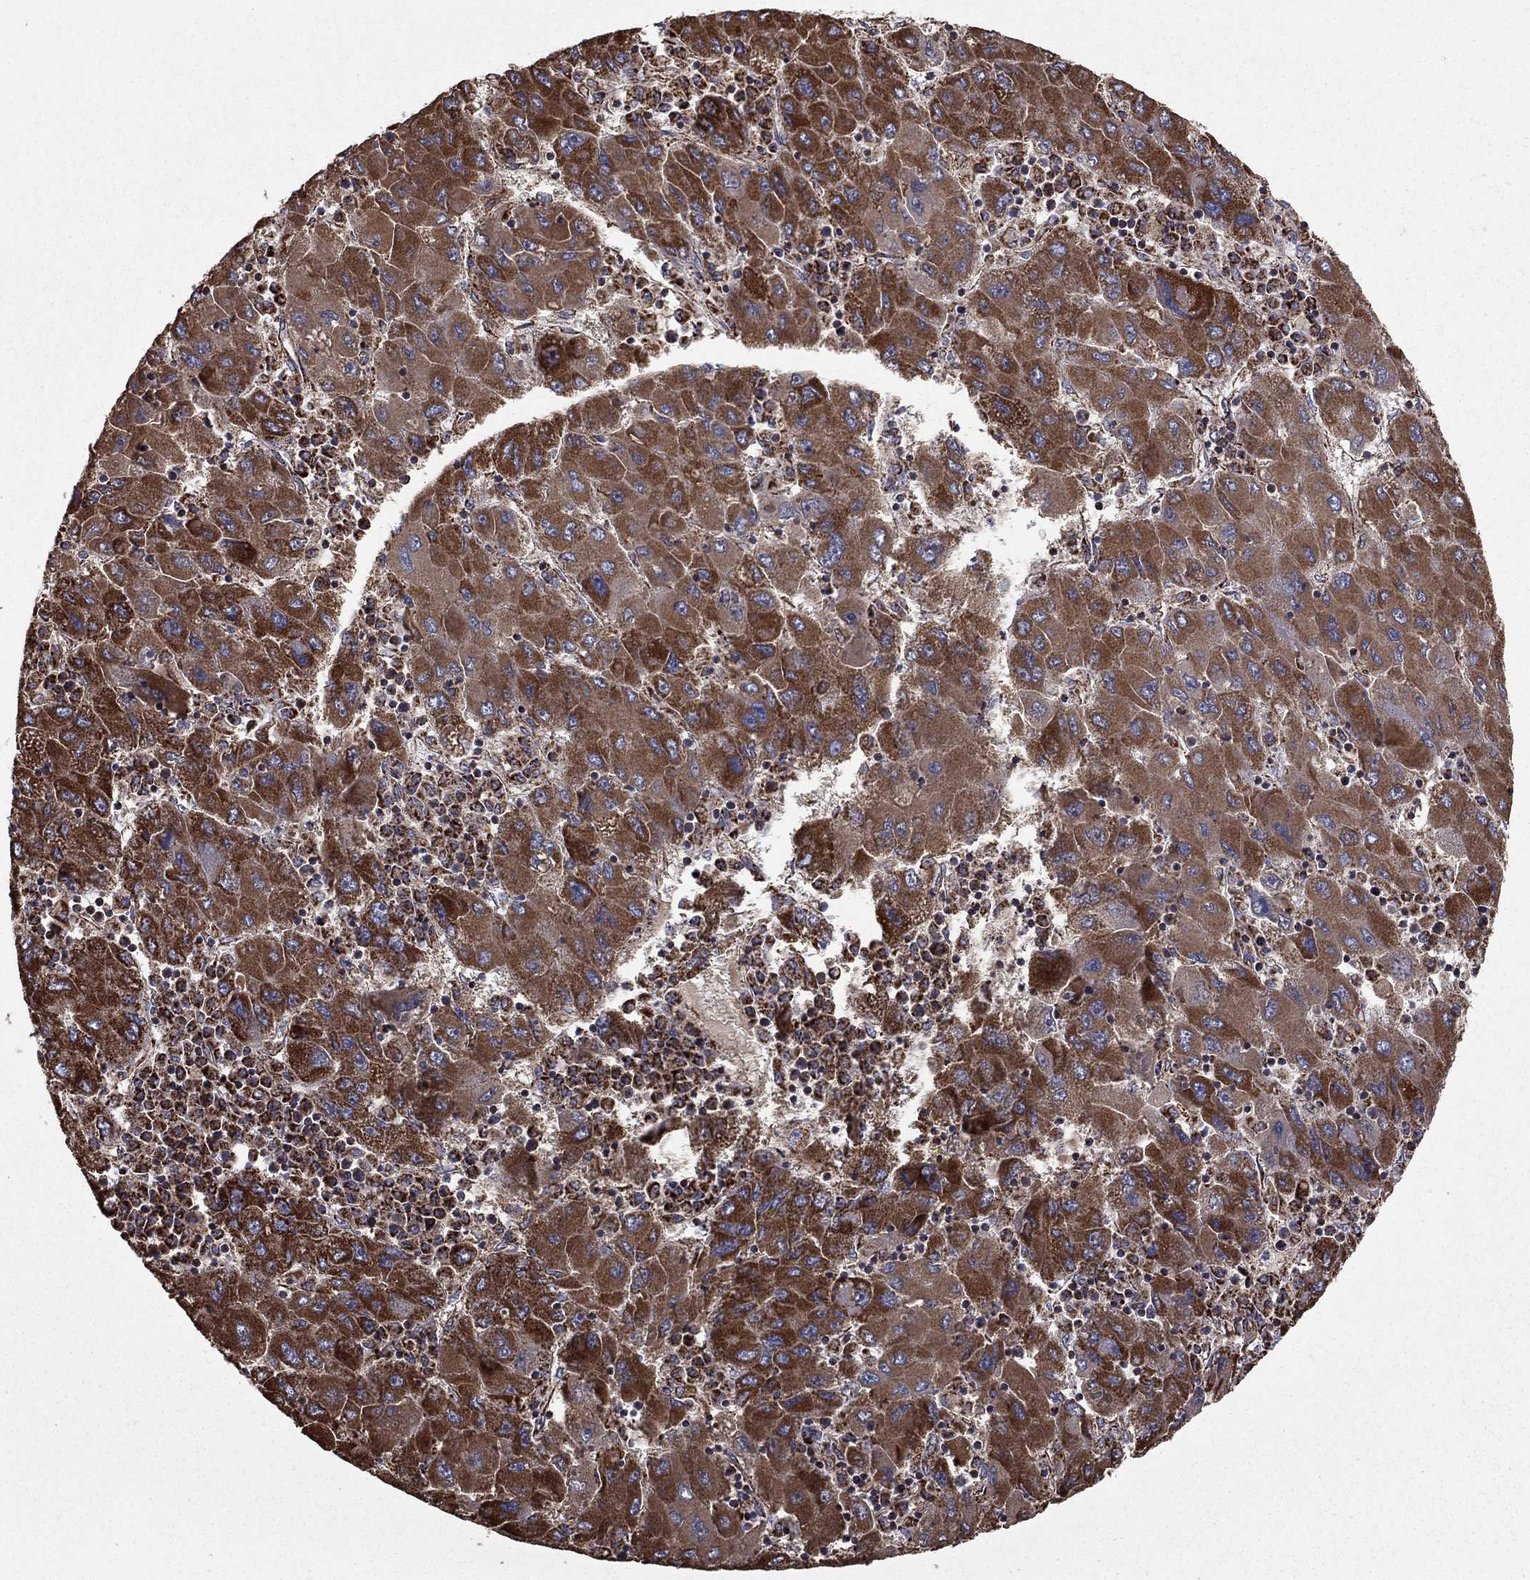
{"staining": {"intensity": "strong", "quantity": ">75%", "location": "cytoplasmic/membranous"}, "tissue": "liver cancer", "cell_type": "Tumor cells", "image_type": "cancer", "snomed": [{"axis": "morphology", "description": "Carcinoma, Hepatocellular, NOS"}, {"axis": "topography", "description": "Liver"}], "caption": "A histopathology image of human liver cancer (hepatocellular carcinoma) stained for a protein demonstrates strong cytoplasmic/membranous brown staining in tumor cells. (Brightfield microscopy of DAB IHC at high magnification).", "gene": "NDUFS8", "patient": {"sex": "male", "age": 75}}